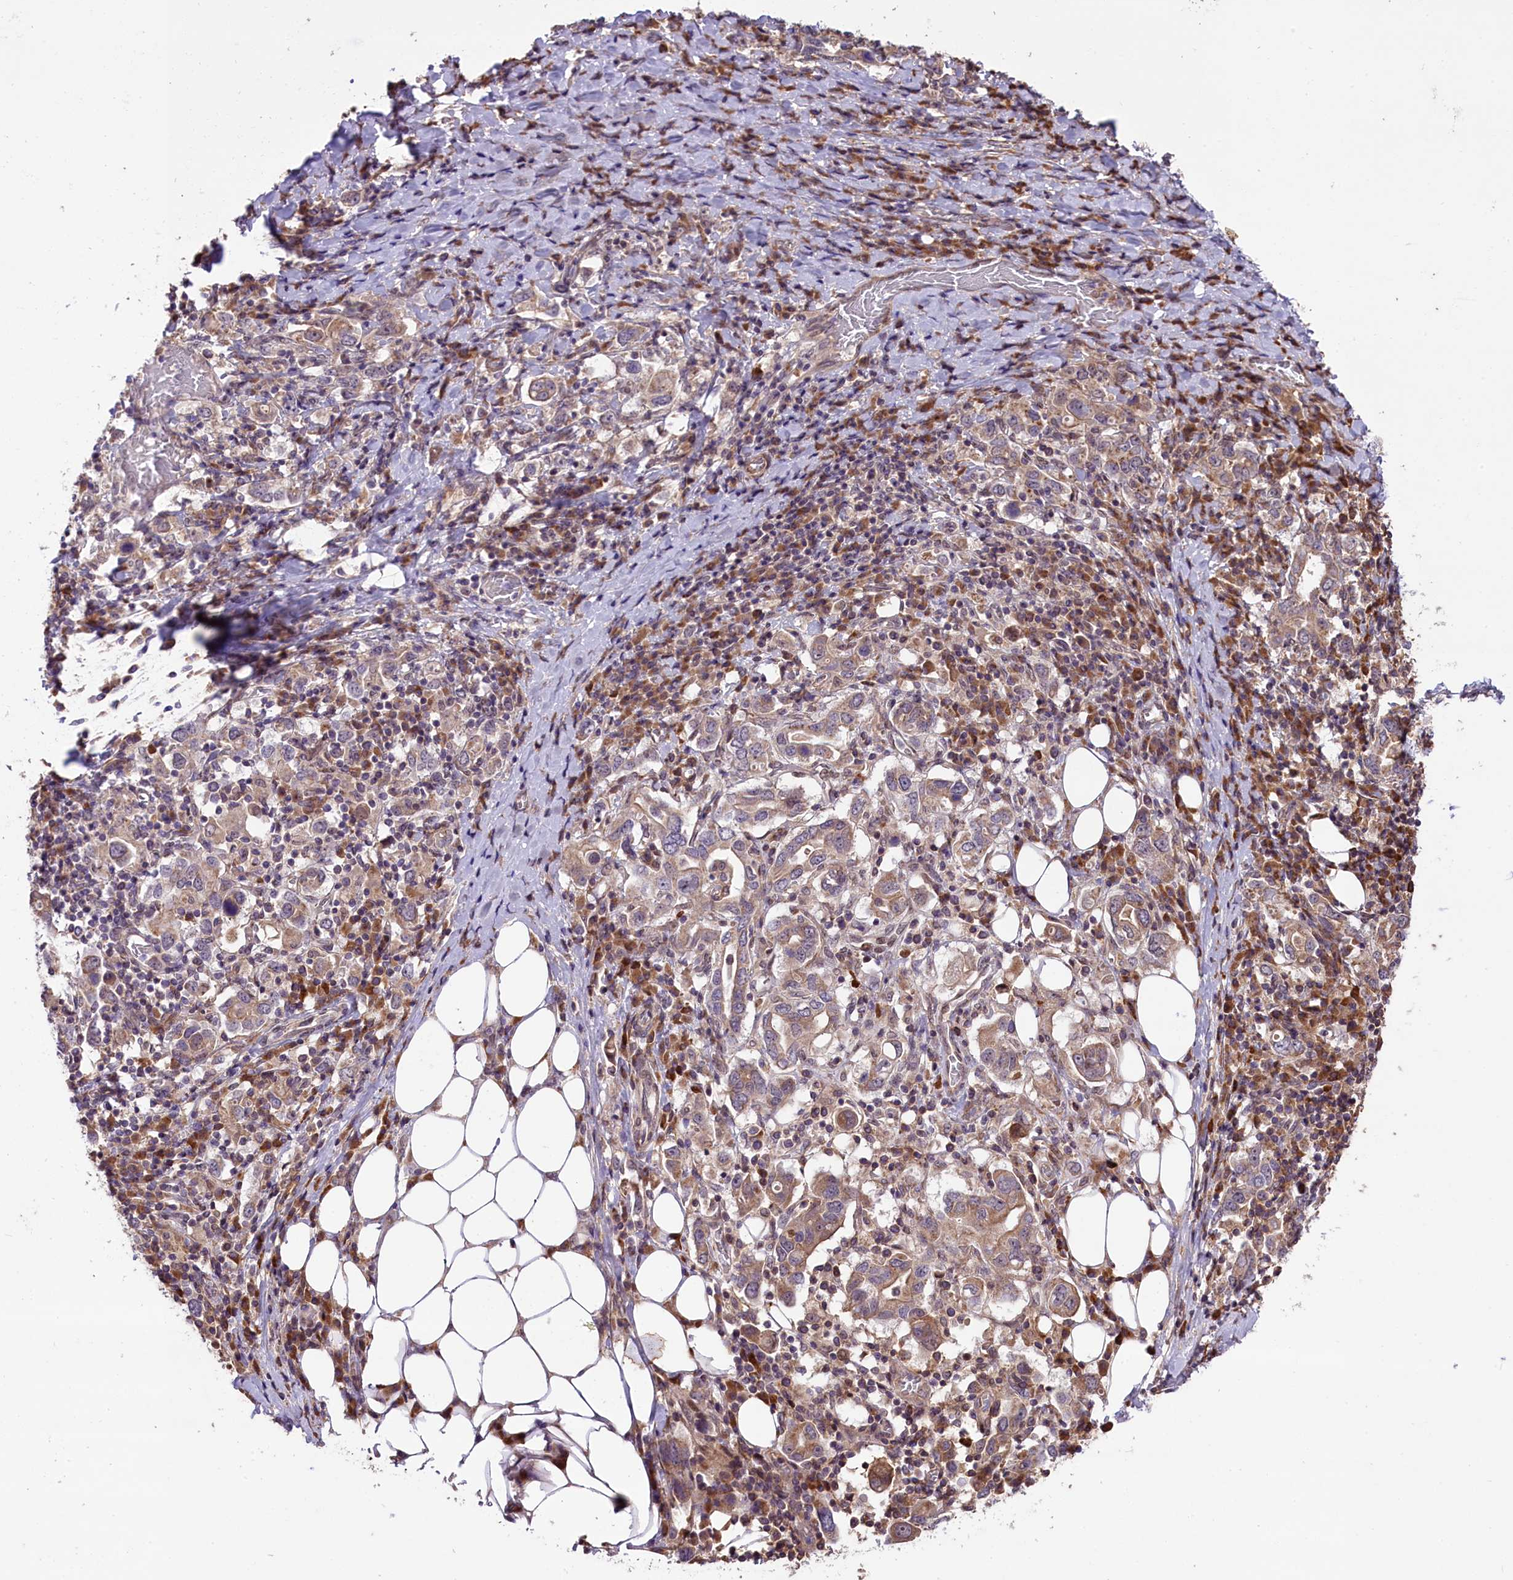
{"staining": {"intensity": "weak", "quantity": "25%-75%", "location": "cytoplasmic/membranous"}, "tissue": "stomach cancer", "cell_type": "Tumor cells", "image_type": "cancer", "snomed": [{"axis": "morphology", "description": "Adenocarcinoma, NOS"}, {"axis": "topography", "description": "Stomach, upper"}, {"axis": "topography", "description": "Stomach"}], "caption": "A low amount of weak cytoplasmic/membranous positivity is present in approximately 25%-75% of tumor cells in stomach cancer tissue.", "gene": "HDAC5", "patient": {"sex": "male", "age": 62}}